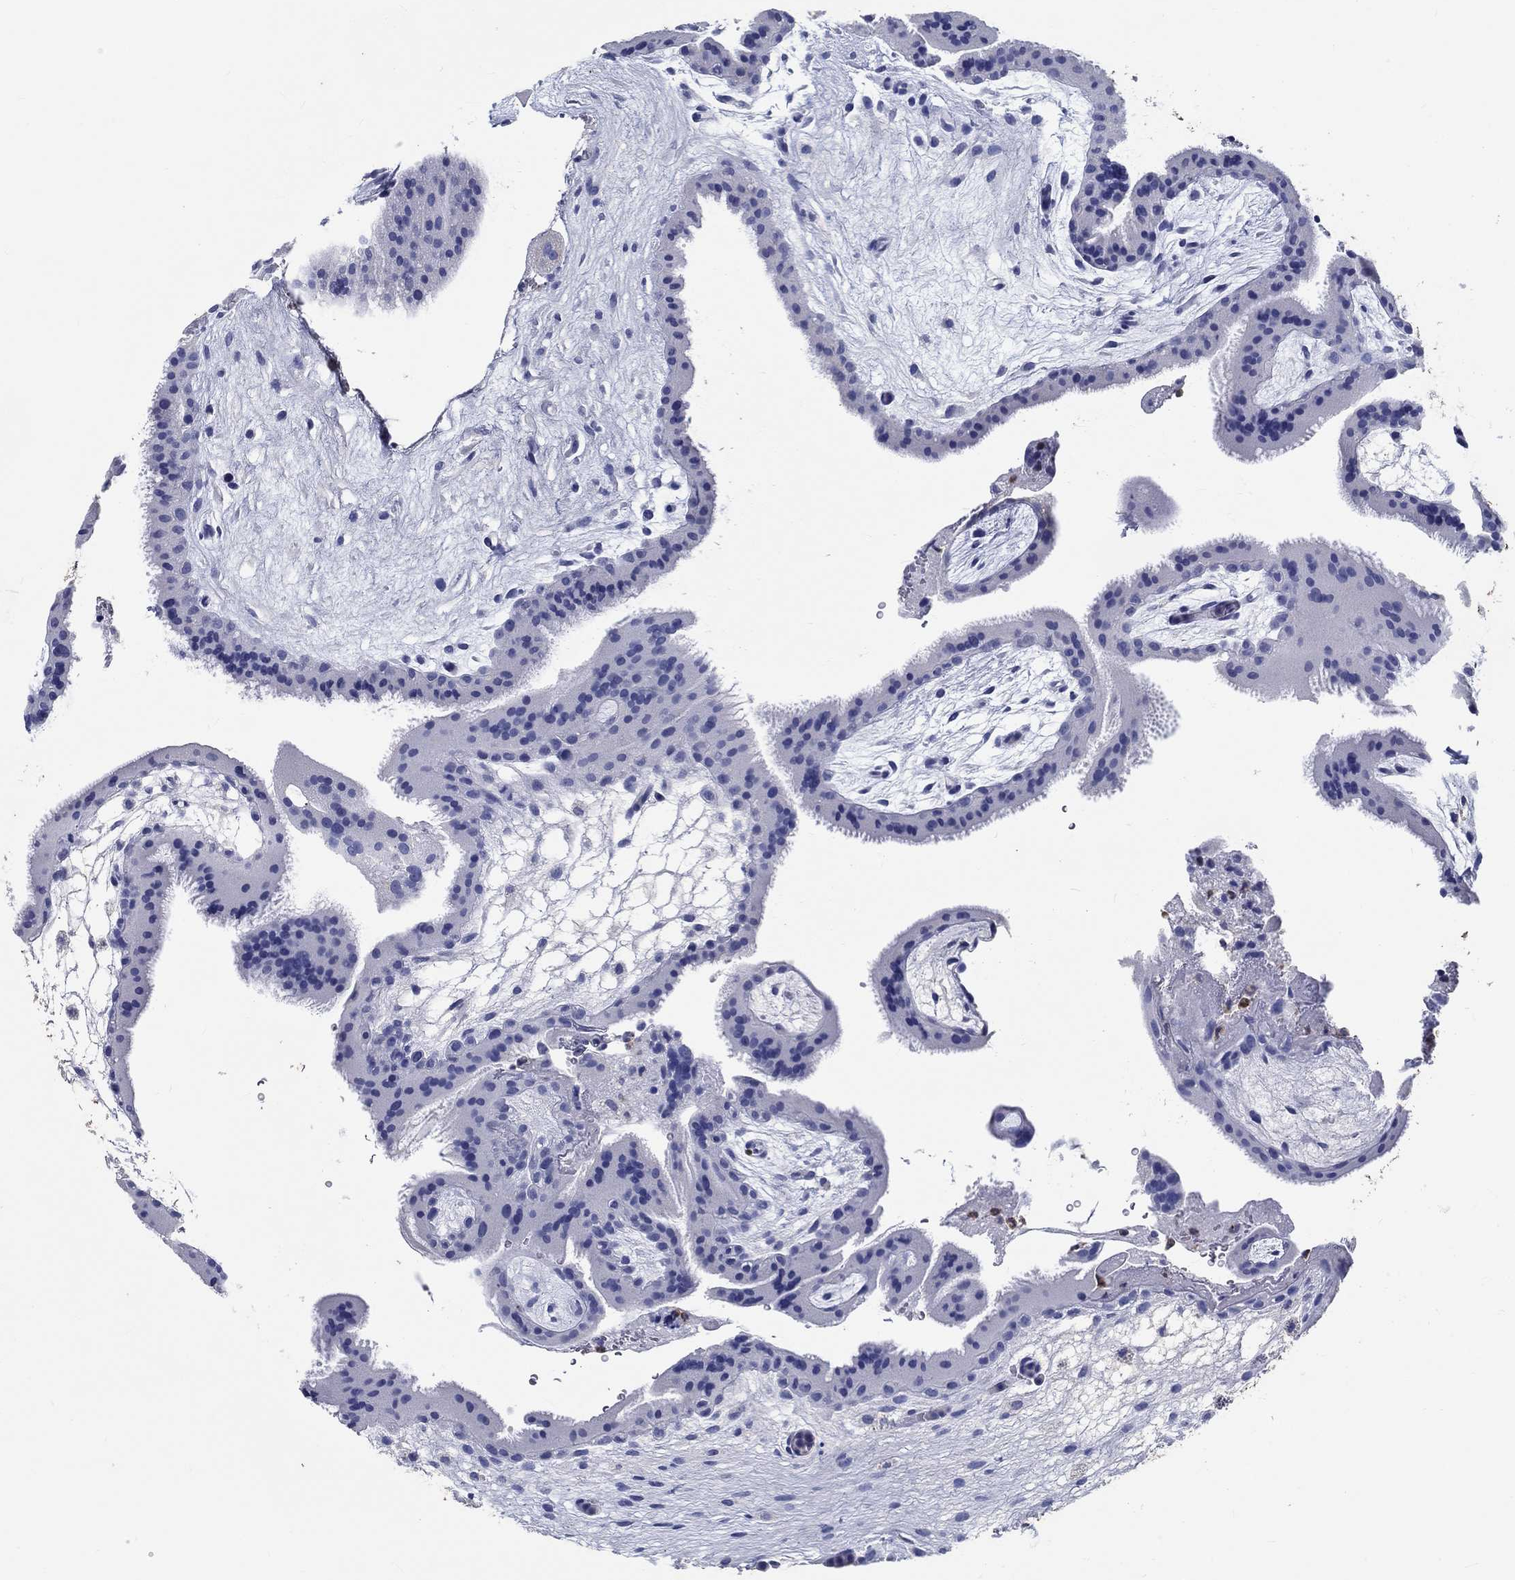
{"staining": {"intensity": "negative", "quantity": "none", "location": "none"}, "tissue": "placenta", "cell_type": "Decidual cells", "image_type": "normal", "snomed": [{"axis": "morphology", "description": "Normal tissue, NOS"}, {"axis": "topography", "description": "Placenta"}], "caption": "Immunohistochemical staining of unremarkable placenta demonstrates no significant positivity in decidual cells. The staining is performed using DAB brown chromogen with nuclei counter-stained in using hematoxylin.", "gene": "EPX", "patient": {"sex": "female", "age": 19}}